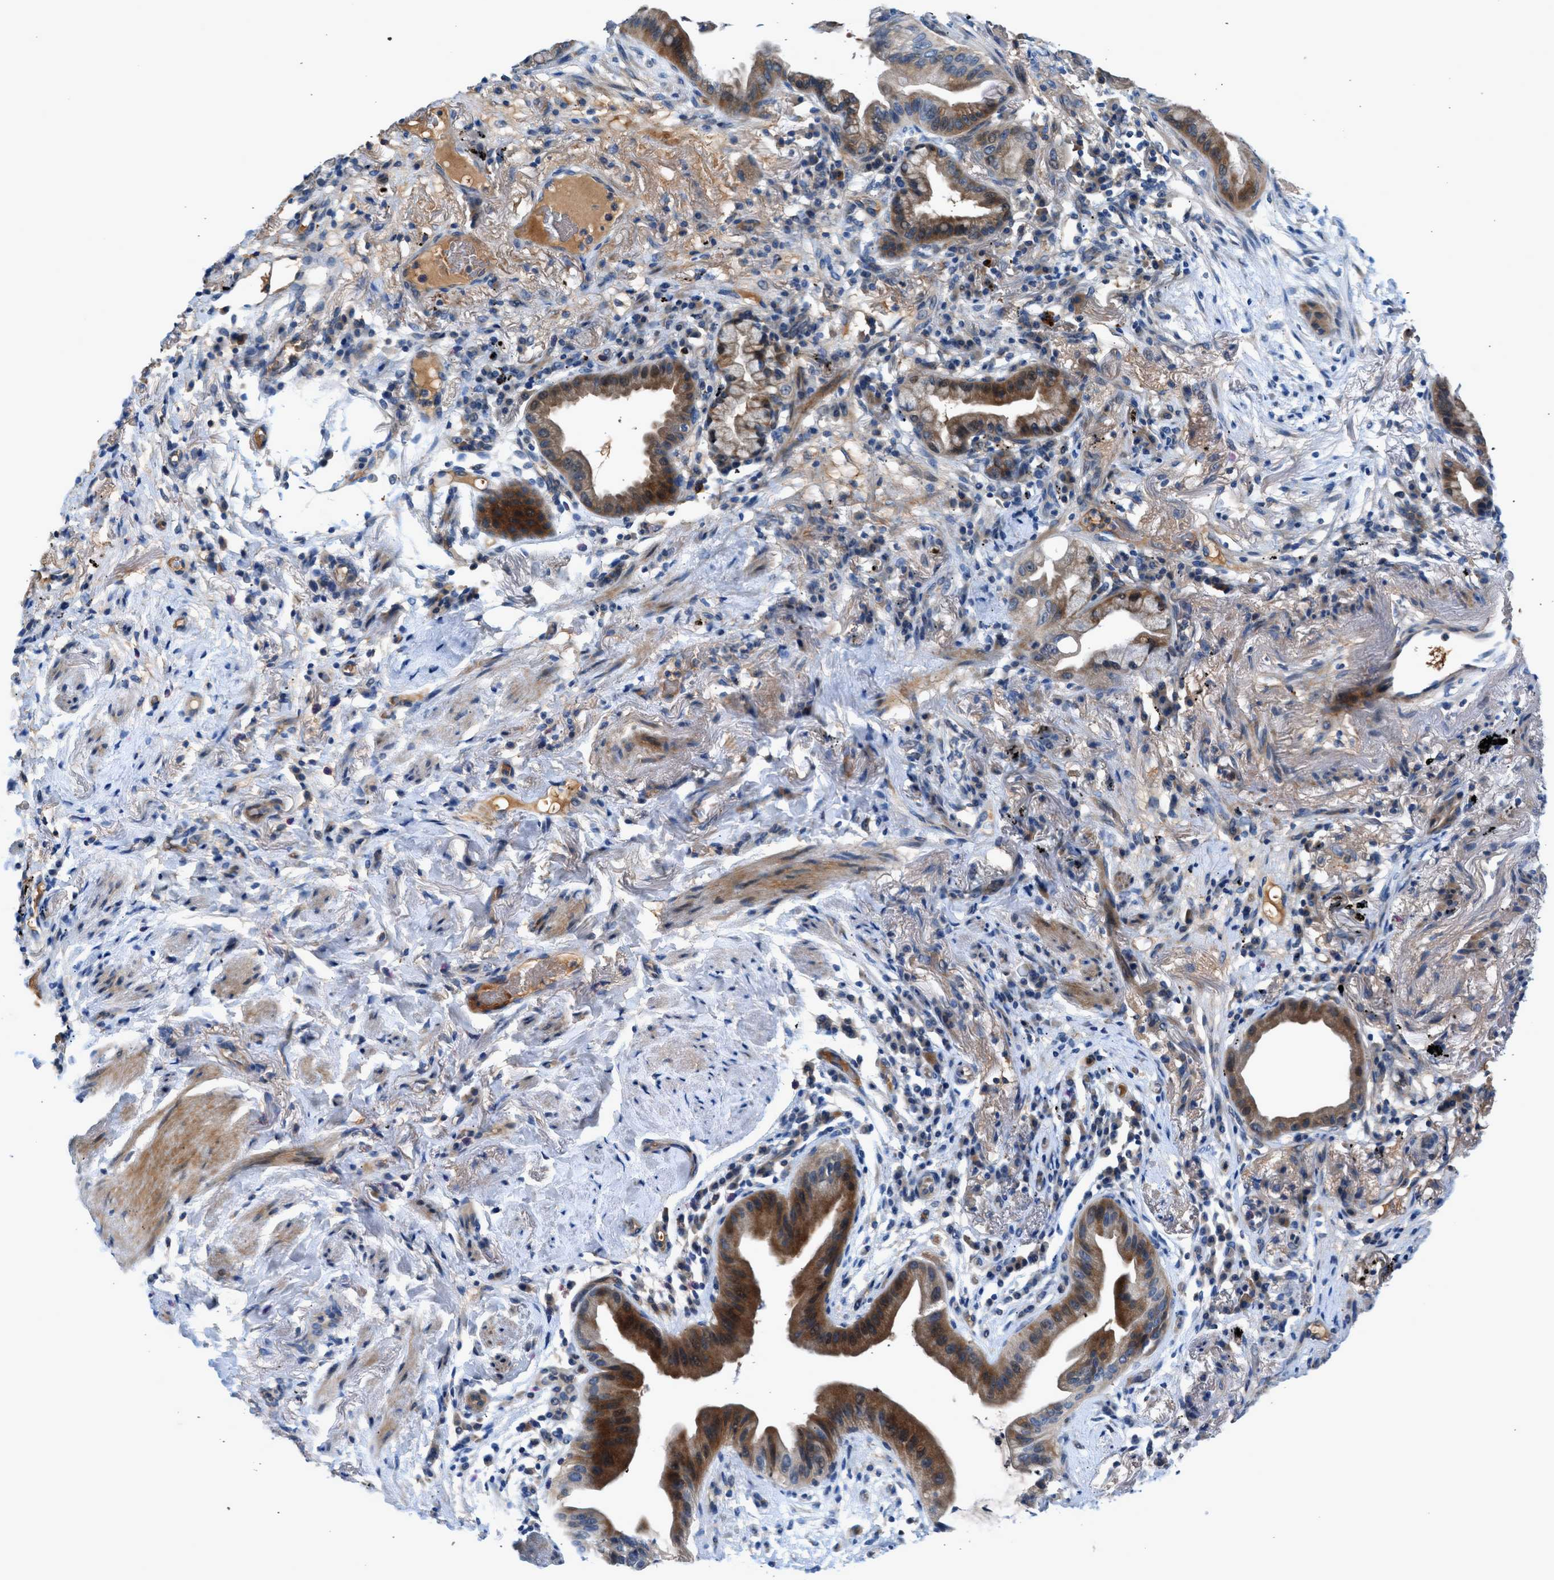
{"staining": {"intensity": "strong", "quantity": ">75%", "location": "cytoplasmic/membranous"}, "tissue": "lung cancer", "cell_type": "Tumor cells", "image_type": "cancer", "snomed": [{"axis": "morphology", "description": "Normal tissue, NOS"}, {"axis": "morphology", "description": "Adenocarcinoma, NOS"}, {"axis": "topography", "description": "Bronchus"}, {"axis": "topography", "description": "Lung"}], "caption": "About >75% of tumor cells in human adenocarcinoma (lung) demonstrate strong cytoplasmic/membranous protein positivity as visualized by brown immunohistochemical staining.", "gene": "RWDD2B", "patient": {"sex": "female", "age": 70}}